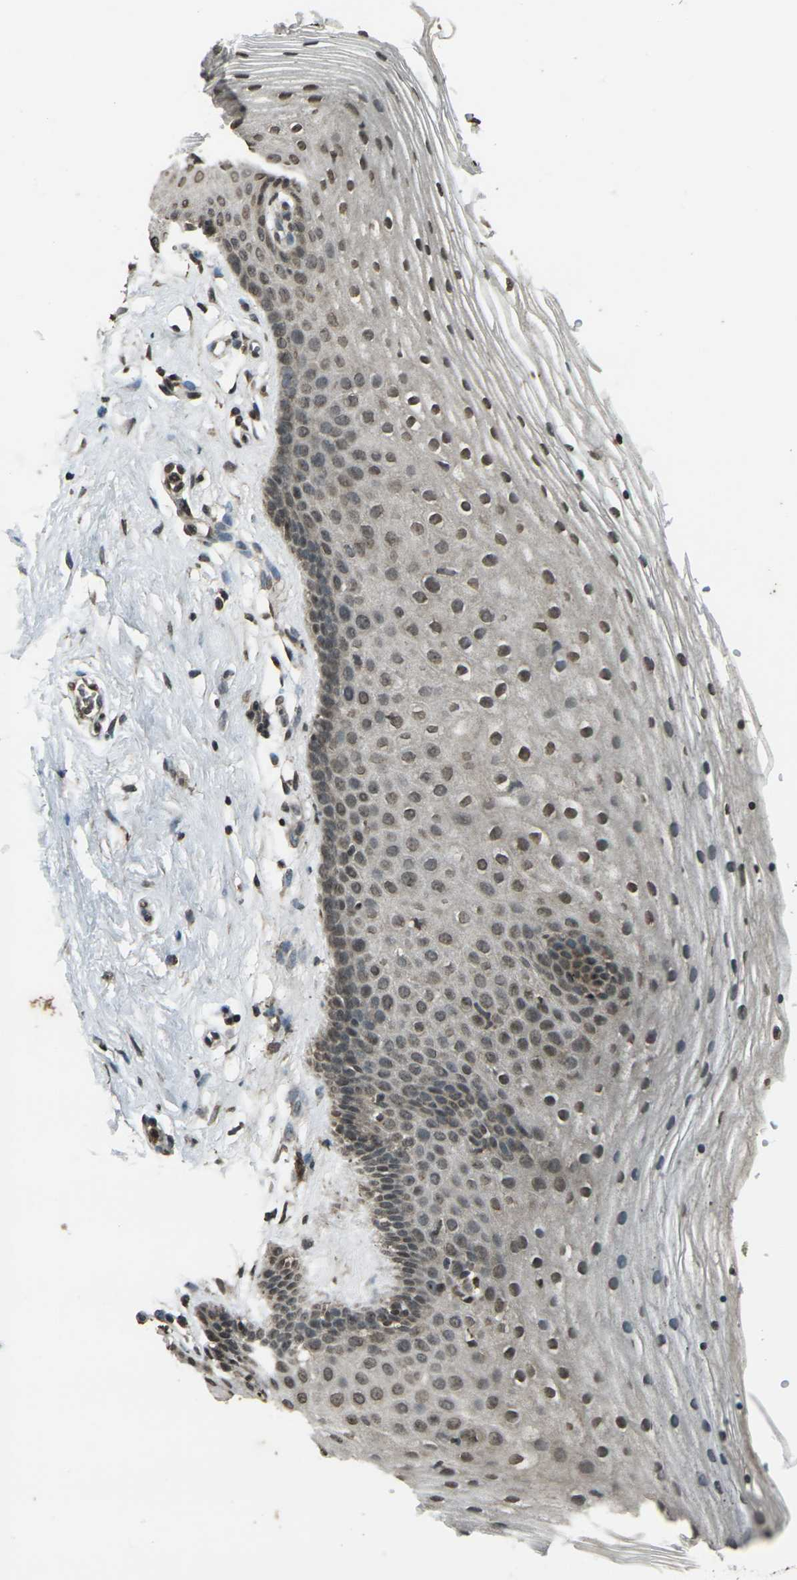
{"staining": {"intensity": "moderate", "quantity": "25%-75%", "location": "nuclear"}, "tissue": "vagina", "cell_type": "Squamous epithelial cells", "image_type": "normal", "snomed": [{"axis": "morphology", "description": "Normal tissue, NOS"}, {"axis": "topography", "description": "Vagina"}], "caption": "Immunohistochemical staining of benign human vagina exhibits moderate nuclear protein expression in approximately 25%-75% of squamous epithelial cells. Nuclei are stained in blue.", "gene": "PRPF8", "patient": {"sex": "female", "age": 32}}